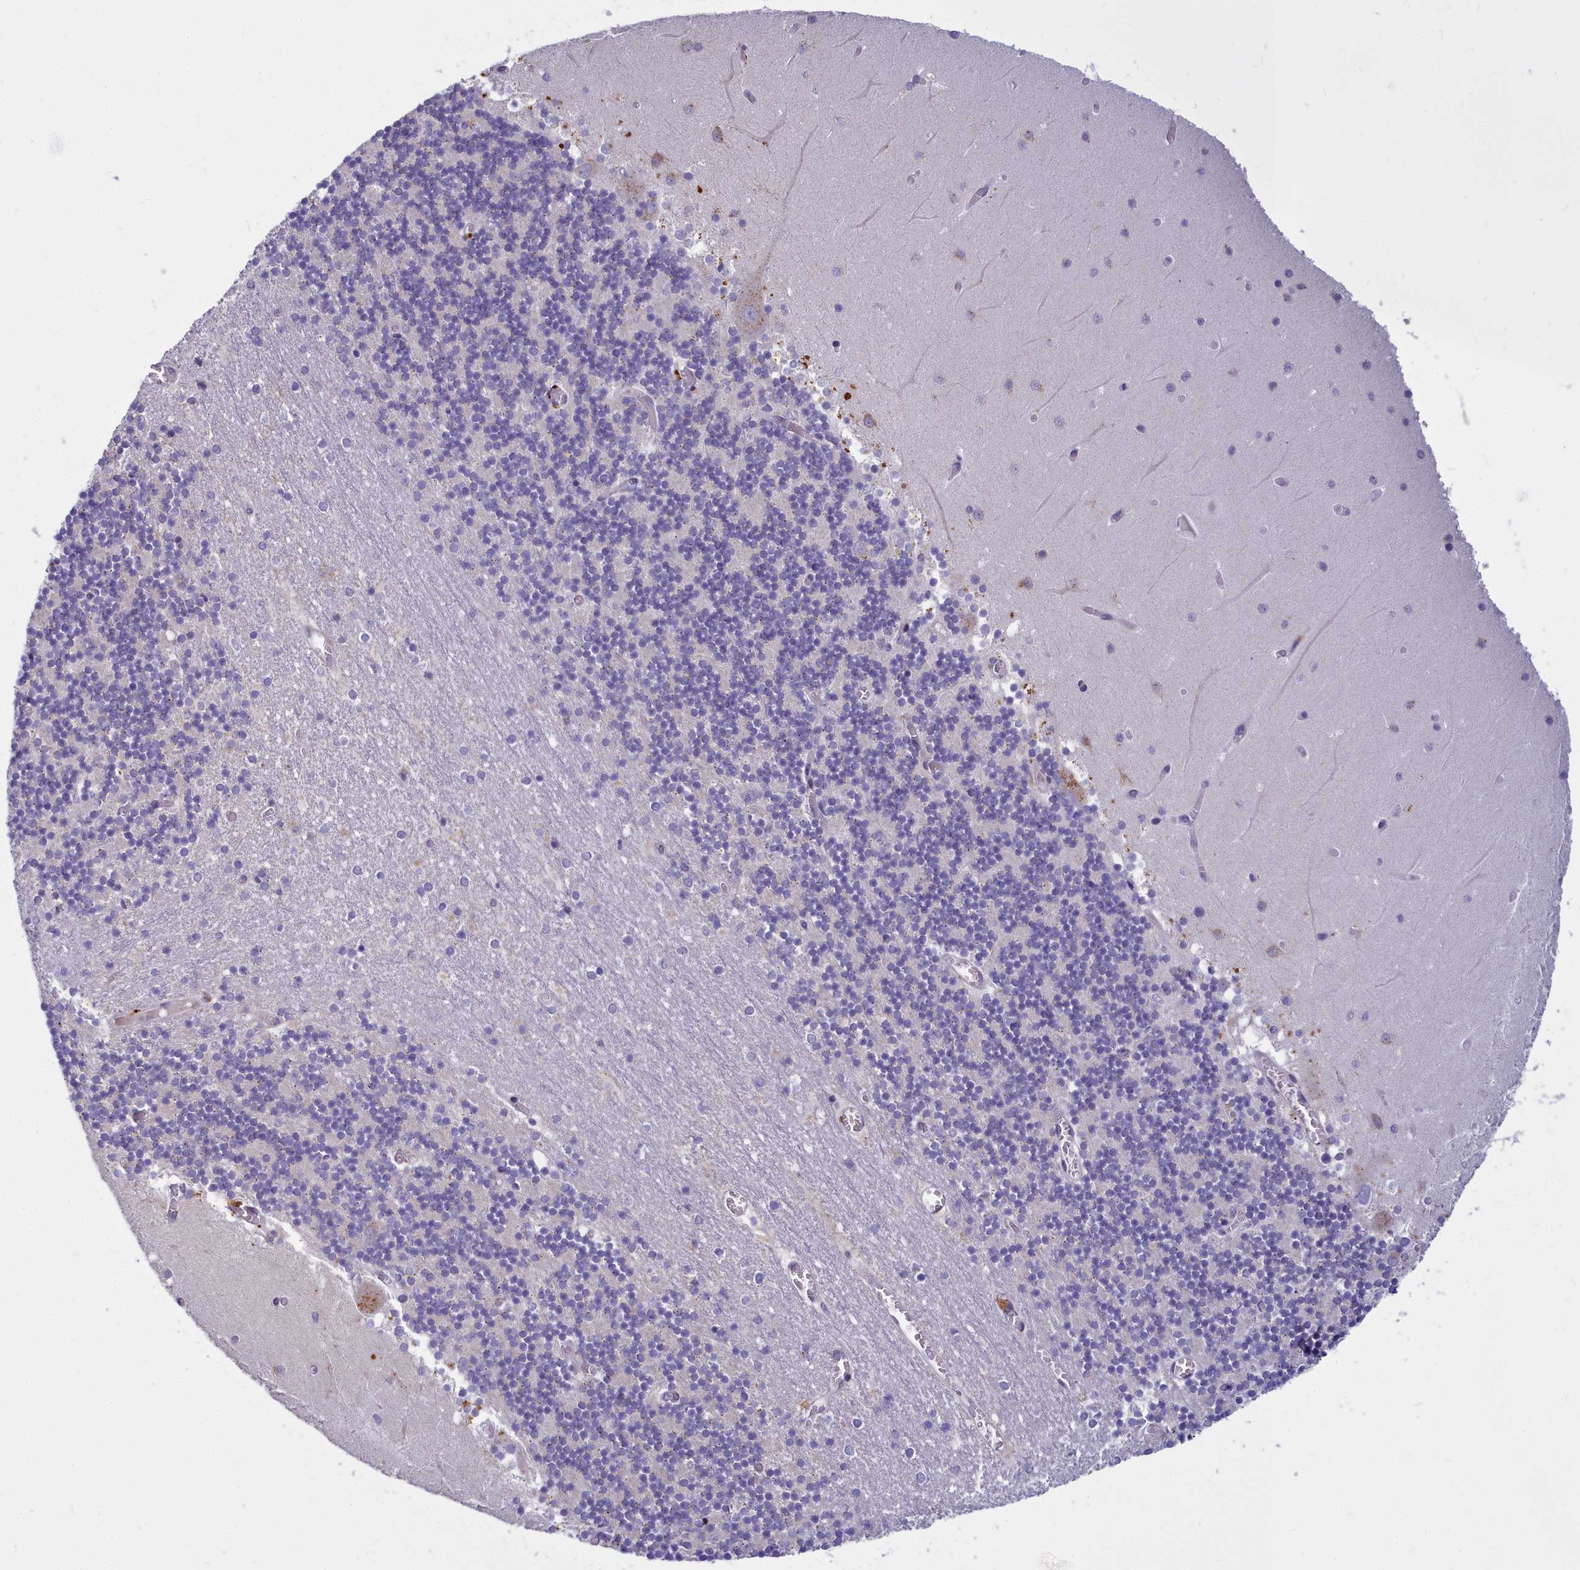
{"staining": {"intensity": "weak", "quantity": "25%-75%", "location": "cytoplasmic/membranous"}, "tissue": "cerebellum", "cell_type": "Cells in granular layer", "image_type": "normal", "snomed": [{"axis": "morphology", "description": "Normal tissue, NOS"}, {"axis": "topography", "description": "Cerebellum"}], "caption": "Cells in granular layer display weak cytoplasmic/membranous positivity in about 25%-75% of cells in benign cerebellum.", "gene": "WDPCP", "patient": {"sex": "female", "age": 28}}